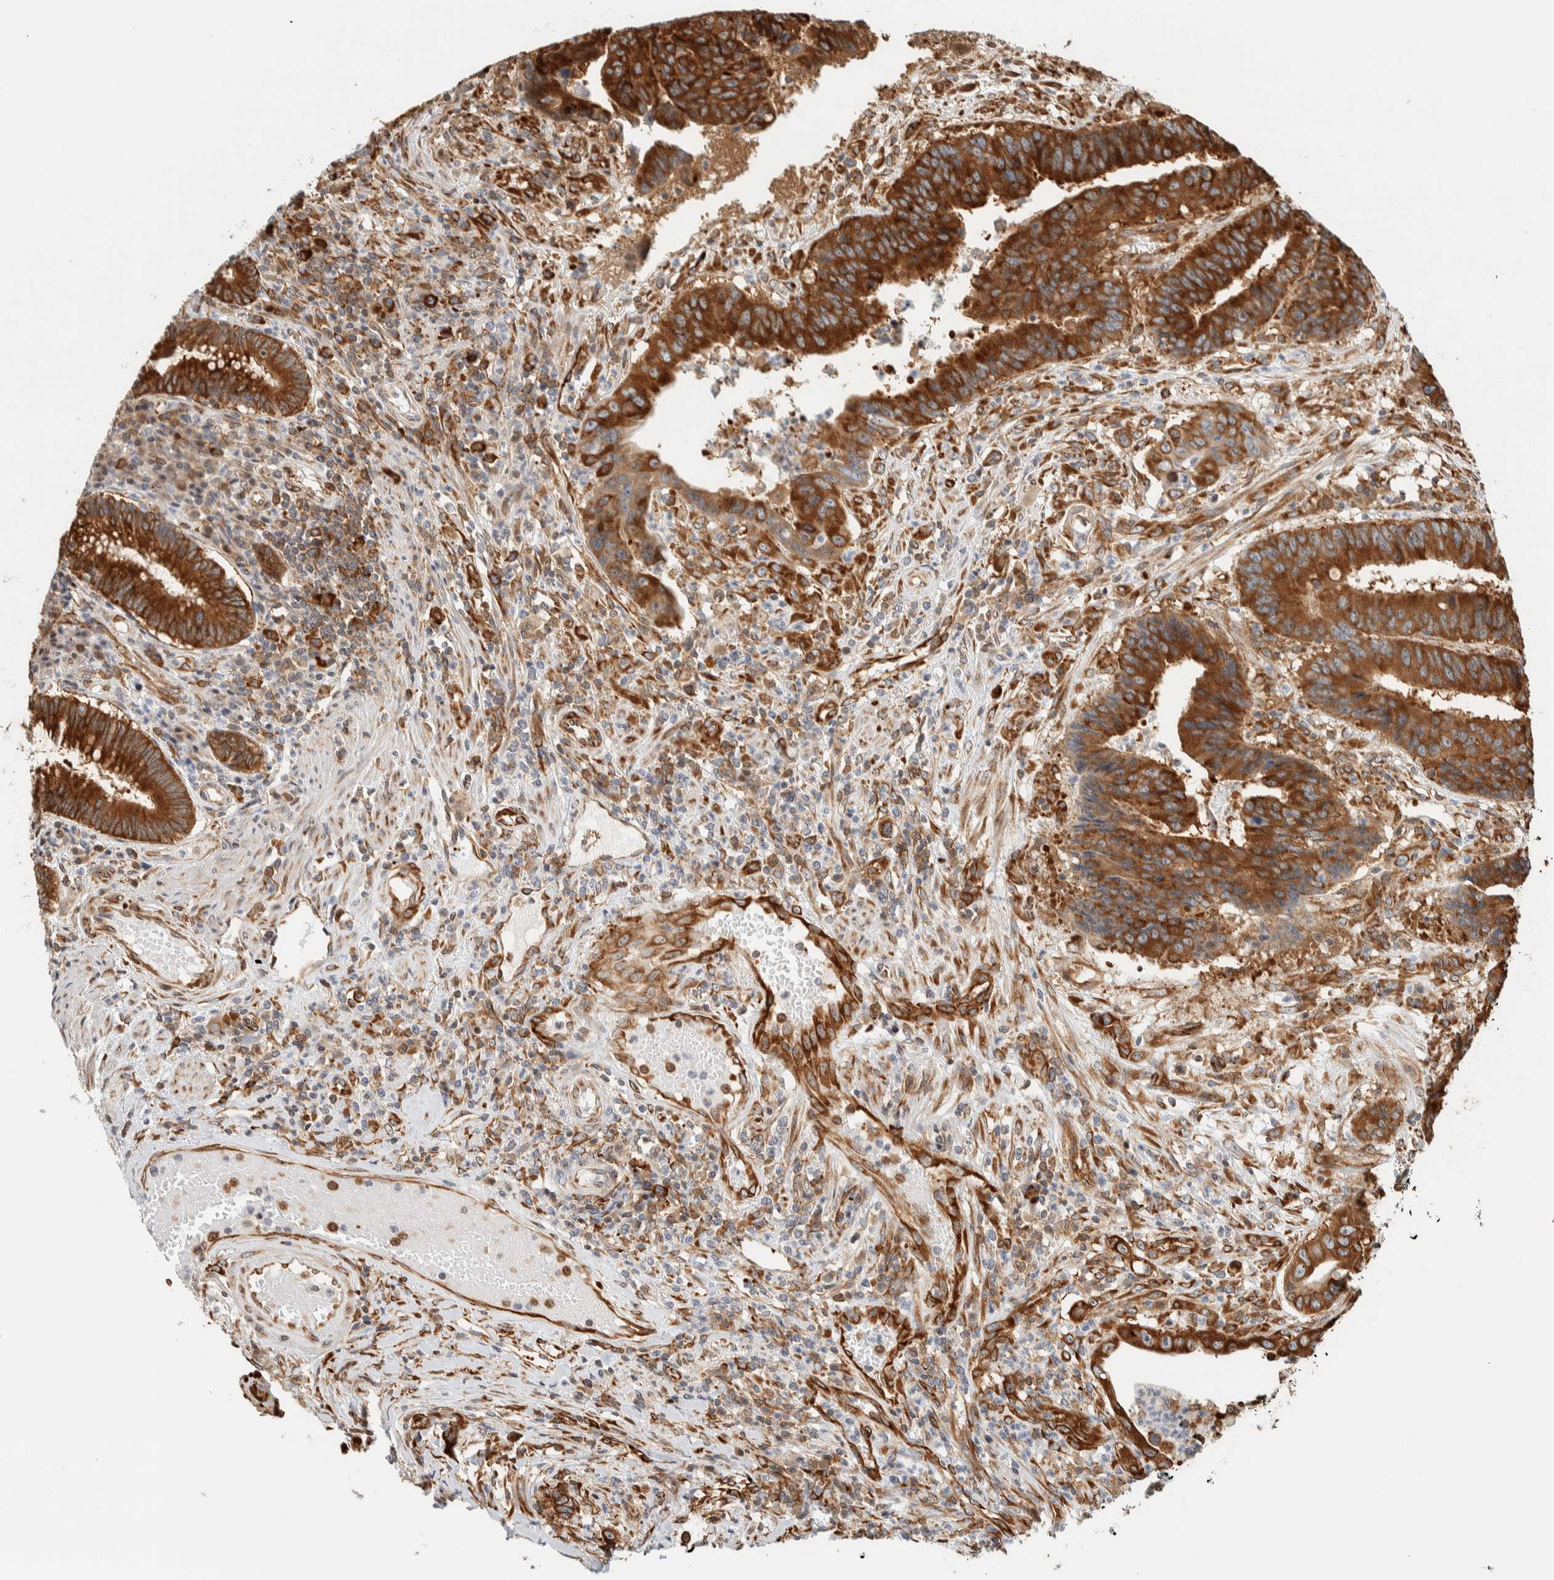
{"staining": {"intensity": "strong", "quantity": ">75%", "location": "cytoplasmic/membranous"}, "tissue": "colorectal cancer", "cell_type": "Tumor cells", "image_type": "cancer", "snomed": [{"axis": "morphology", "description": "Adenocarcinoma, NOS"}, {"axis": "topography", "description": "Rectum"}], "caption": "Strong cytoplasmic/membranous protein expression is present in about >75% of tumor cells in colorectal adenocarcinoma.", "gene": "LLGL2", "patient": {"sex": "male", "age": 84}}